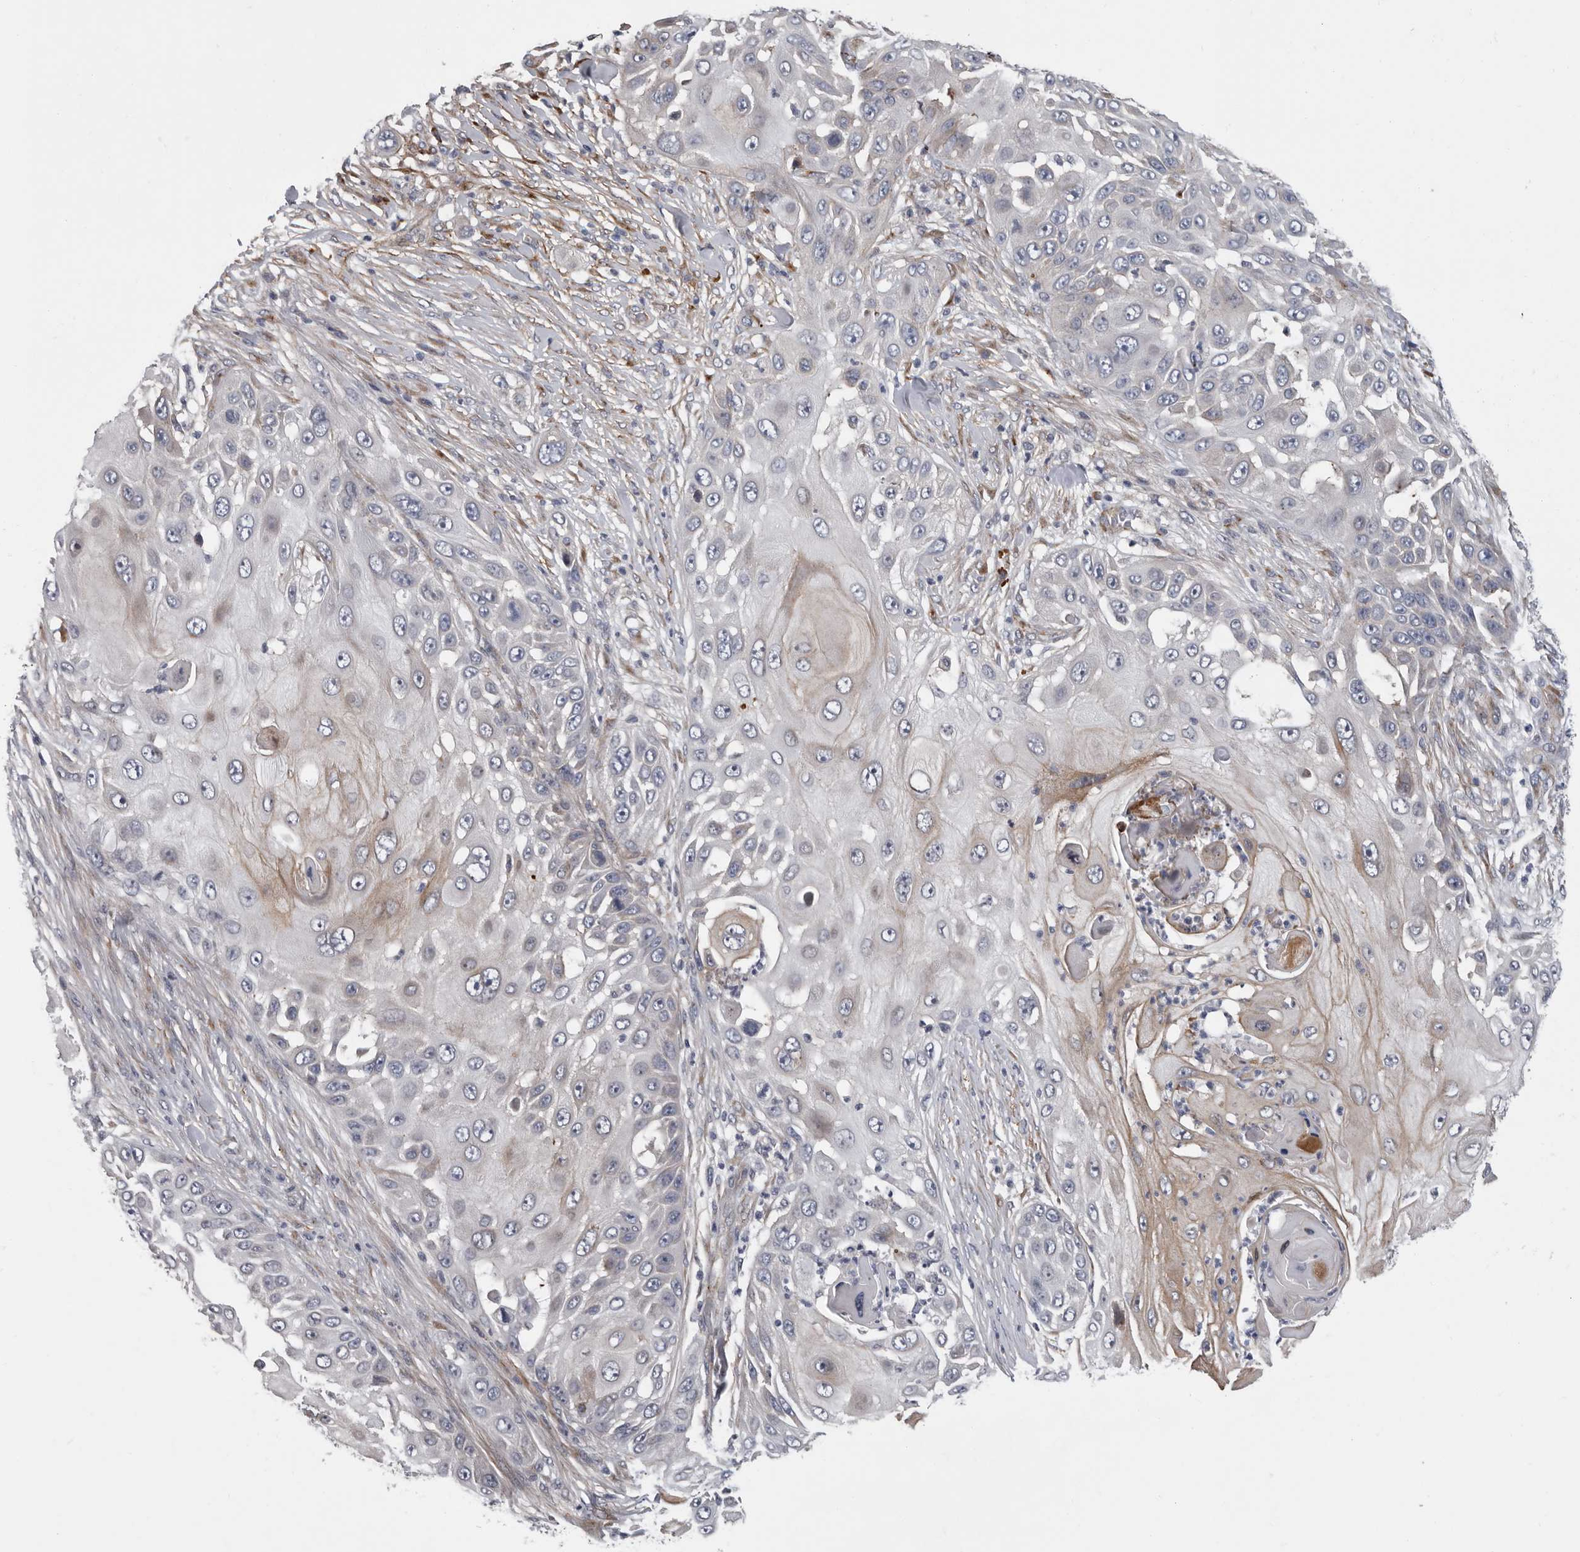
{"staining": {"intensity": "weak", "quantity": "<25%", "location": "cytoplasmic/membranous"}, "tissue": "skin cancer", "cell_type": "Tumor cells", "image_type": "cancer", "snomed": [{"axis": "morphology", "description": "Squamous cell carcinoma, NOS"}, {"axis": "topography", "description": "Skin"}], "caption": "Tumor cells show no significant protein expression in squamous cell carcinoma (skin). (DAB IHC, high magnification).", "gene": "ATXN3L", "patient": {"sex": "female", "age": 44}}